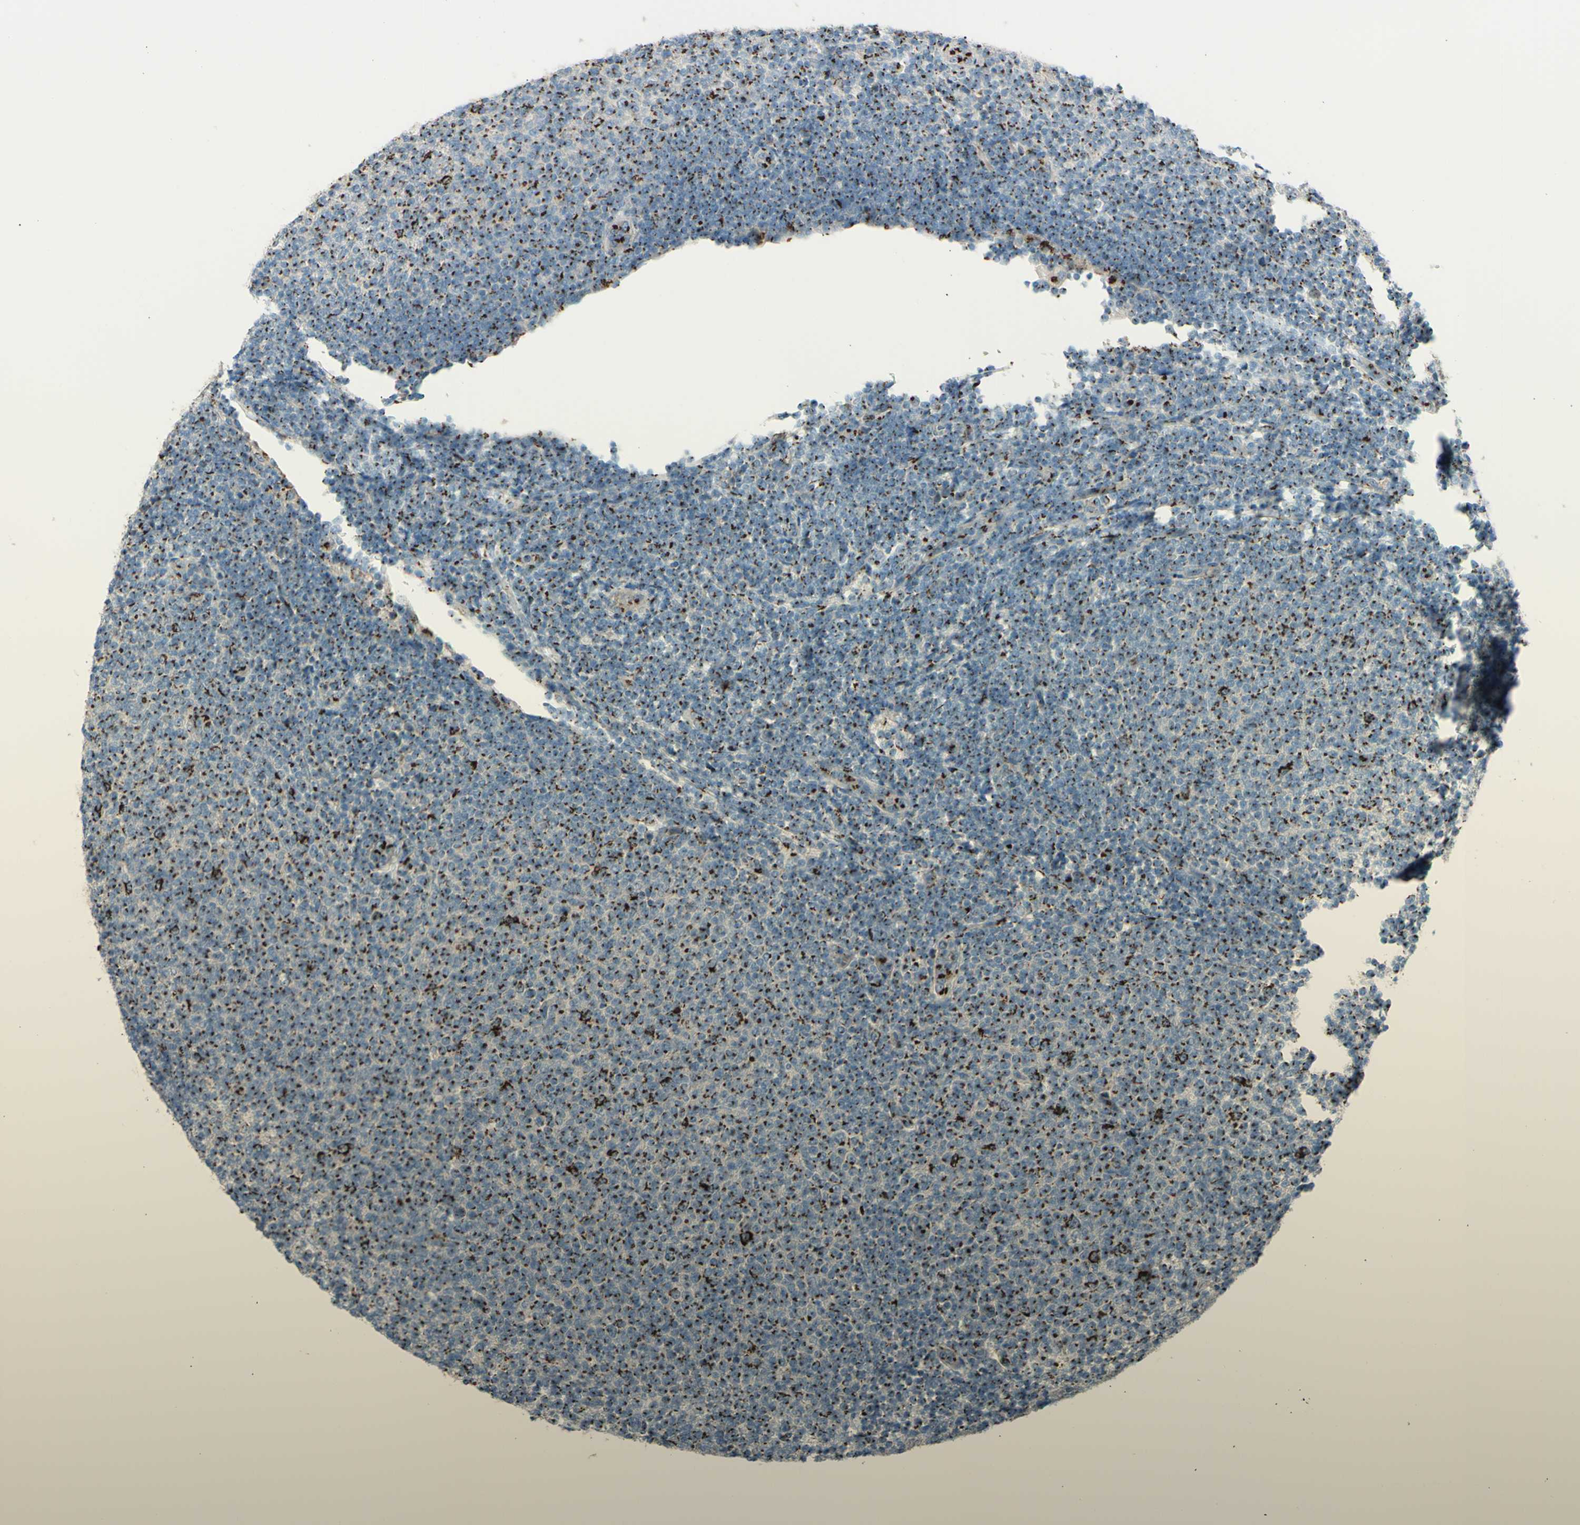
{"staining": {"intensity": "moderate", "quantity": ">75%", "location": "cytoplasmic/membranous"}, "tissue": "lymphoma", "cell_type": "Tumor cells", "image_type": "cancer", "snomed": [{"axis": "morphology", "description": "Malignant lymphoma, non-Hodgkin's type, Low grade"}, {"axis": "topography", "description": "Lymph node"}], "caption": "This photomicrograph exhibits immunohistochemistry staining of human lymphoma, with medium moderate cytoplasmic/membranous staining in about >75% of tumor cells.", "gene": "BPNT2", "patient": {"sex": "male", "age": 66}}